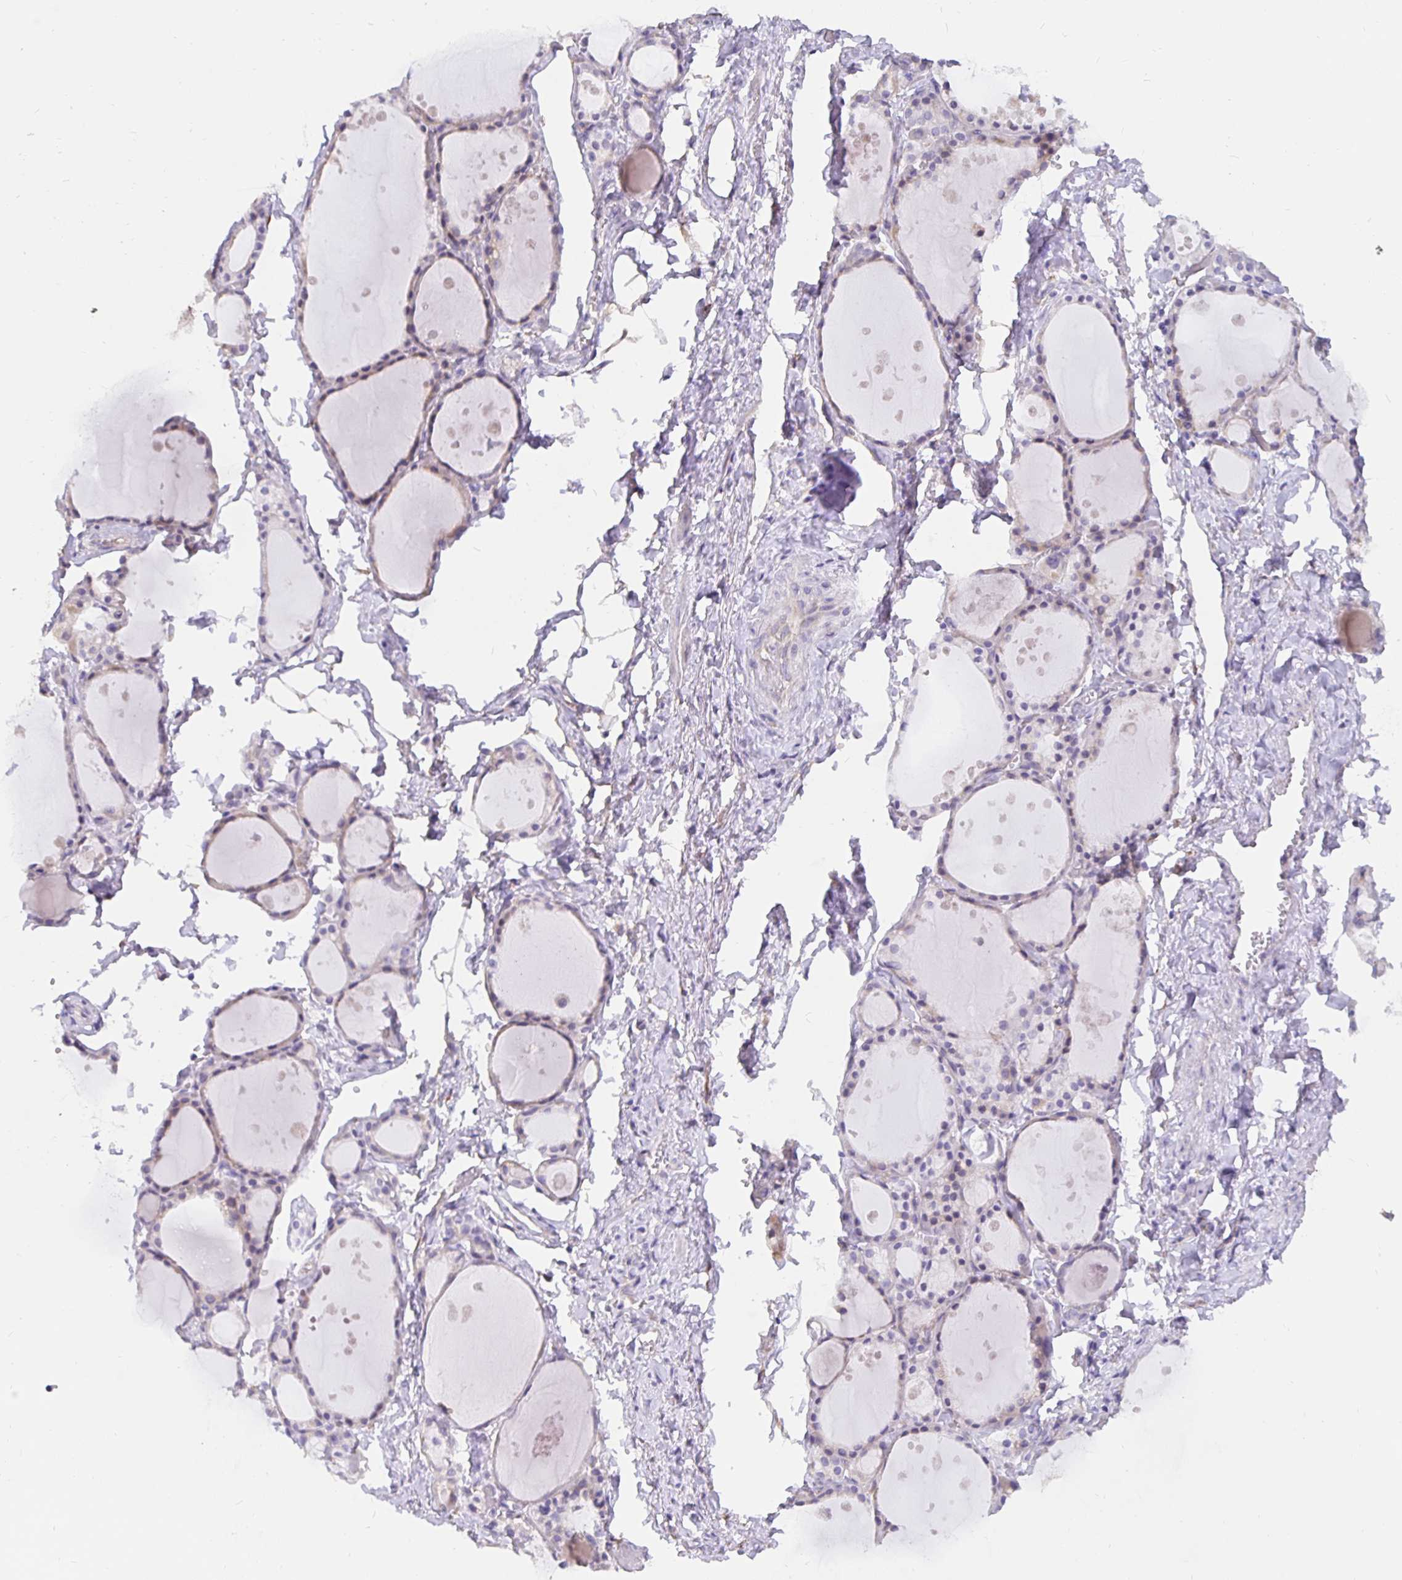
{"staining": {"intensity": "negative", "quantity": "none", "location": "none"}, "tissue": "thyroid gland", "cell_type": "Glandular cells", "image_type": "normal", "snomed": [{"axis": "morphology", "description": "Normal tissue, NOS"}, {"axis": "topography", "description": "Thyroid gland"}], "caption": "This is an IHC micrograph of normal thyroid gland. There is no staining in glandular cells.", "gene": "DNAI2", "patient": {"sex": "male", "age": 68}}